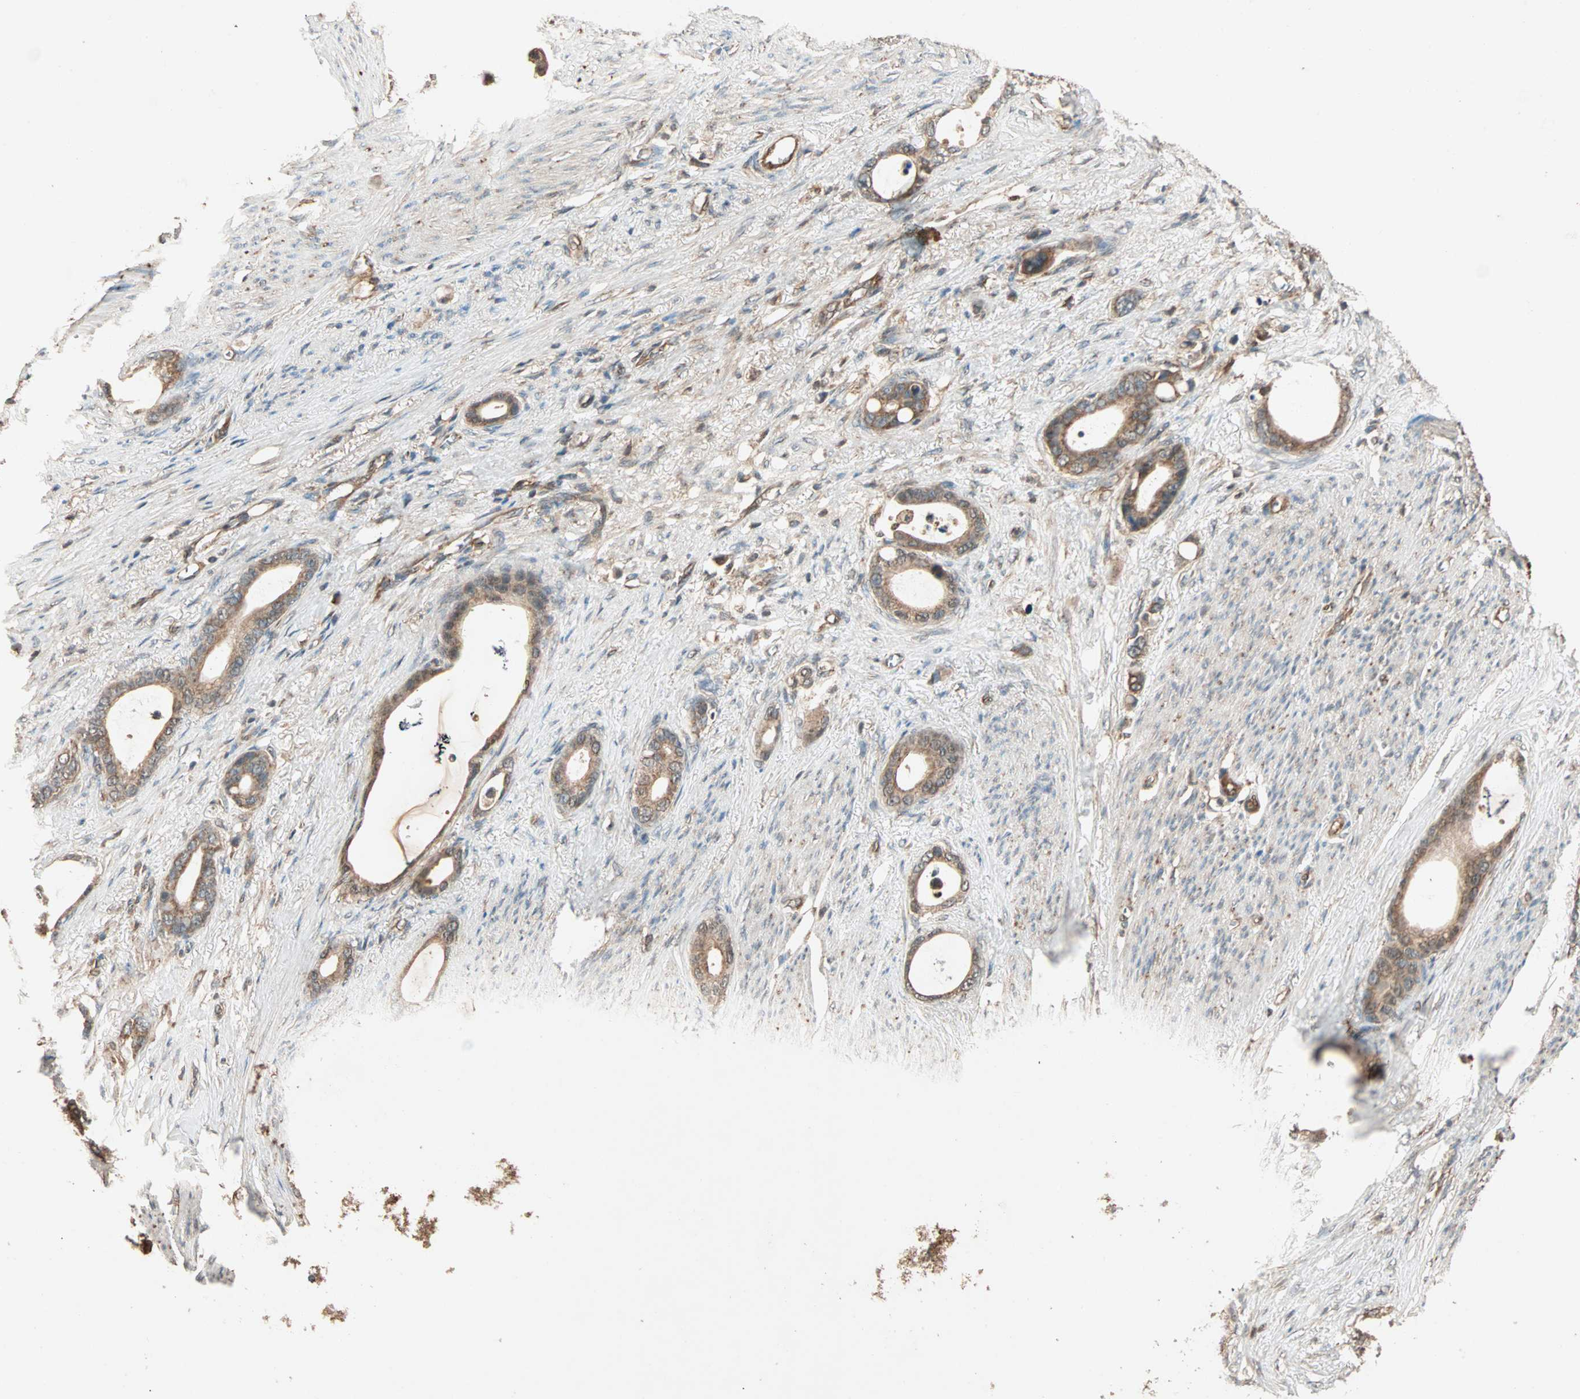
{"staining": {"intensity": "moderate", "quantity": ">75%", "location": "cytoplasmic/membranous"}, "tissue": "stomach cancer", "cell_type": "Tumor cells", "image_type": "cancer", "snomed": [{"axis": "morphology", "description": "Adenocarcinoma, NOS"}, {"axis": "topography", "description": "Stomach"}], "caption": "Tumor cells demonstrate medium levels of moderate cytoplasmic/membranous staining in approximately >75% of cells in human adenocarcinoma (stomach).", "gene": "MAPK1", "patient": {"sex": "female", "age": 75}}